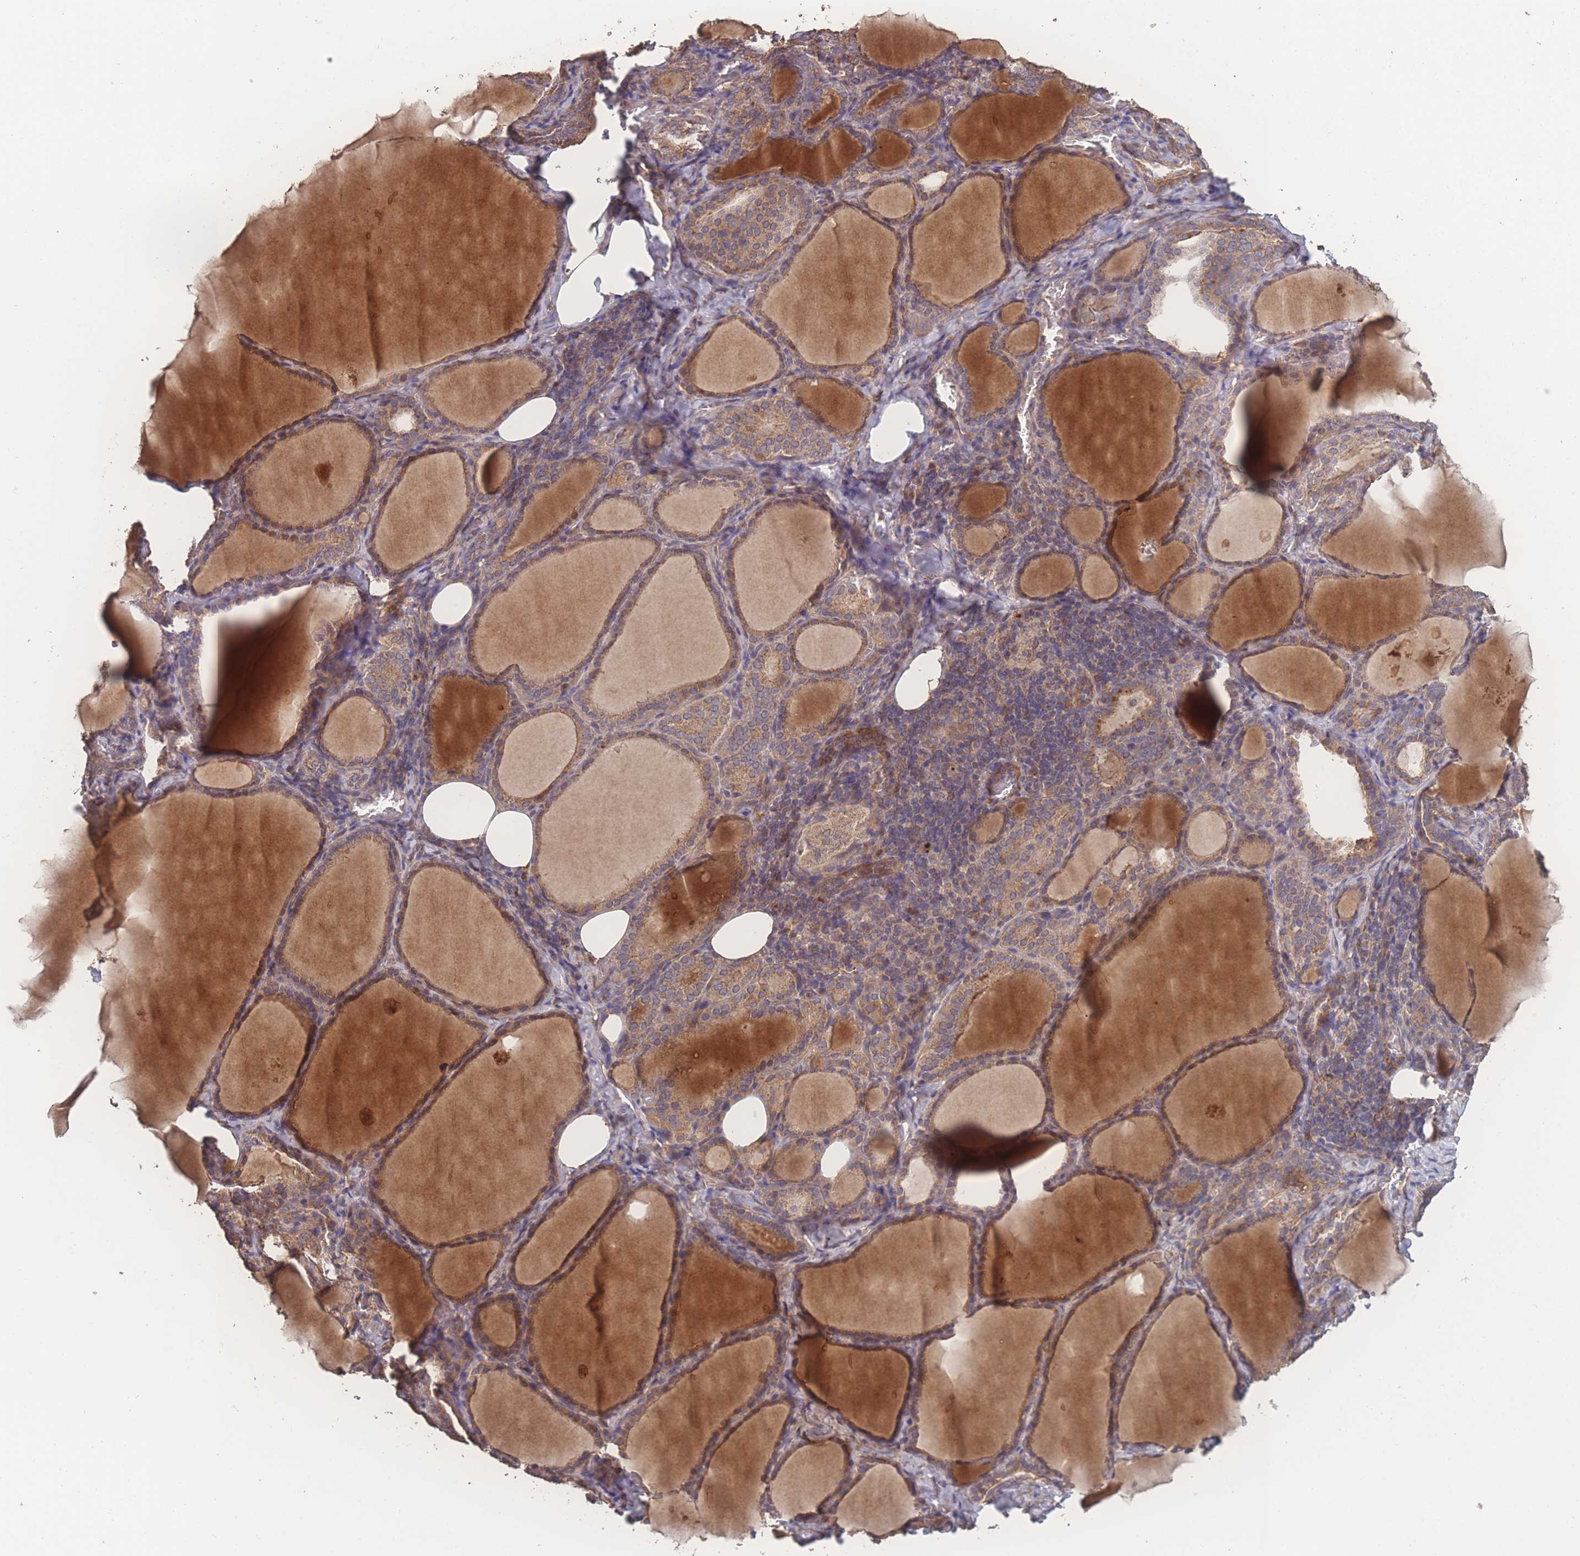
{"staining": {"intensity": "moderate", "quantity": ">75%", "location": "cytoplasmic/membranous"}, "tissue": "thyroid gland", "cell_type": "Glandular cells", "image_type": "normal", "snomed": [{"axis": "morphology", "description": "Normal tissue, NOS"}, {"axis": "topography", "description": "Thyroid gland"}], "caption": "Immunohistochemistry image of unremarkable thyroid gland: thyroid gland stained using immunohistochemistry (IHC) reveals medium levels of moderate protein expression localized specifically in the cytoplasmic/membranous of glandular cells, appearing as a cytoplasmic/membranous brown color.", "gene": "ATXN10", "patient": {"sex": "female", "age": 39}}